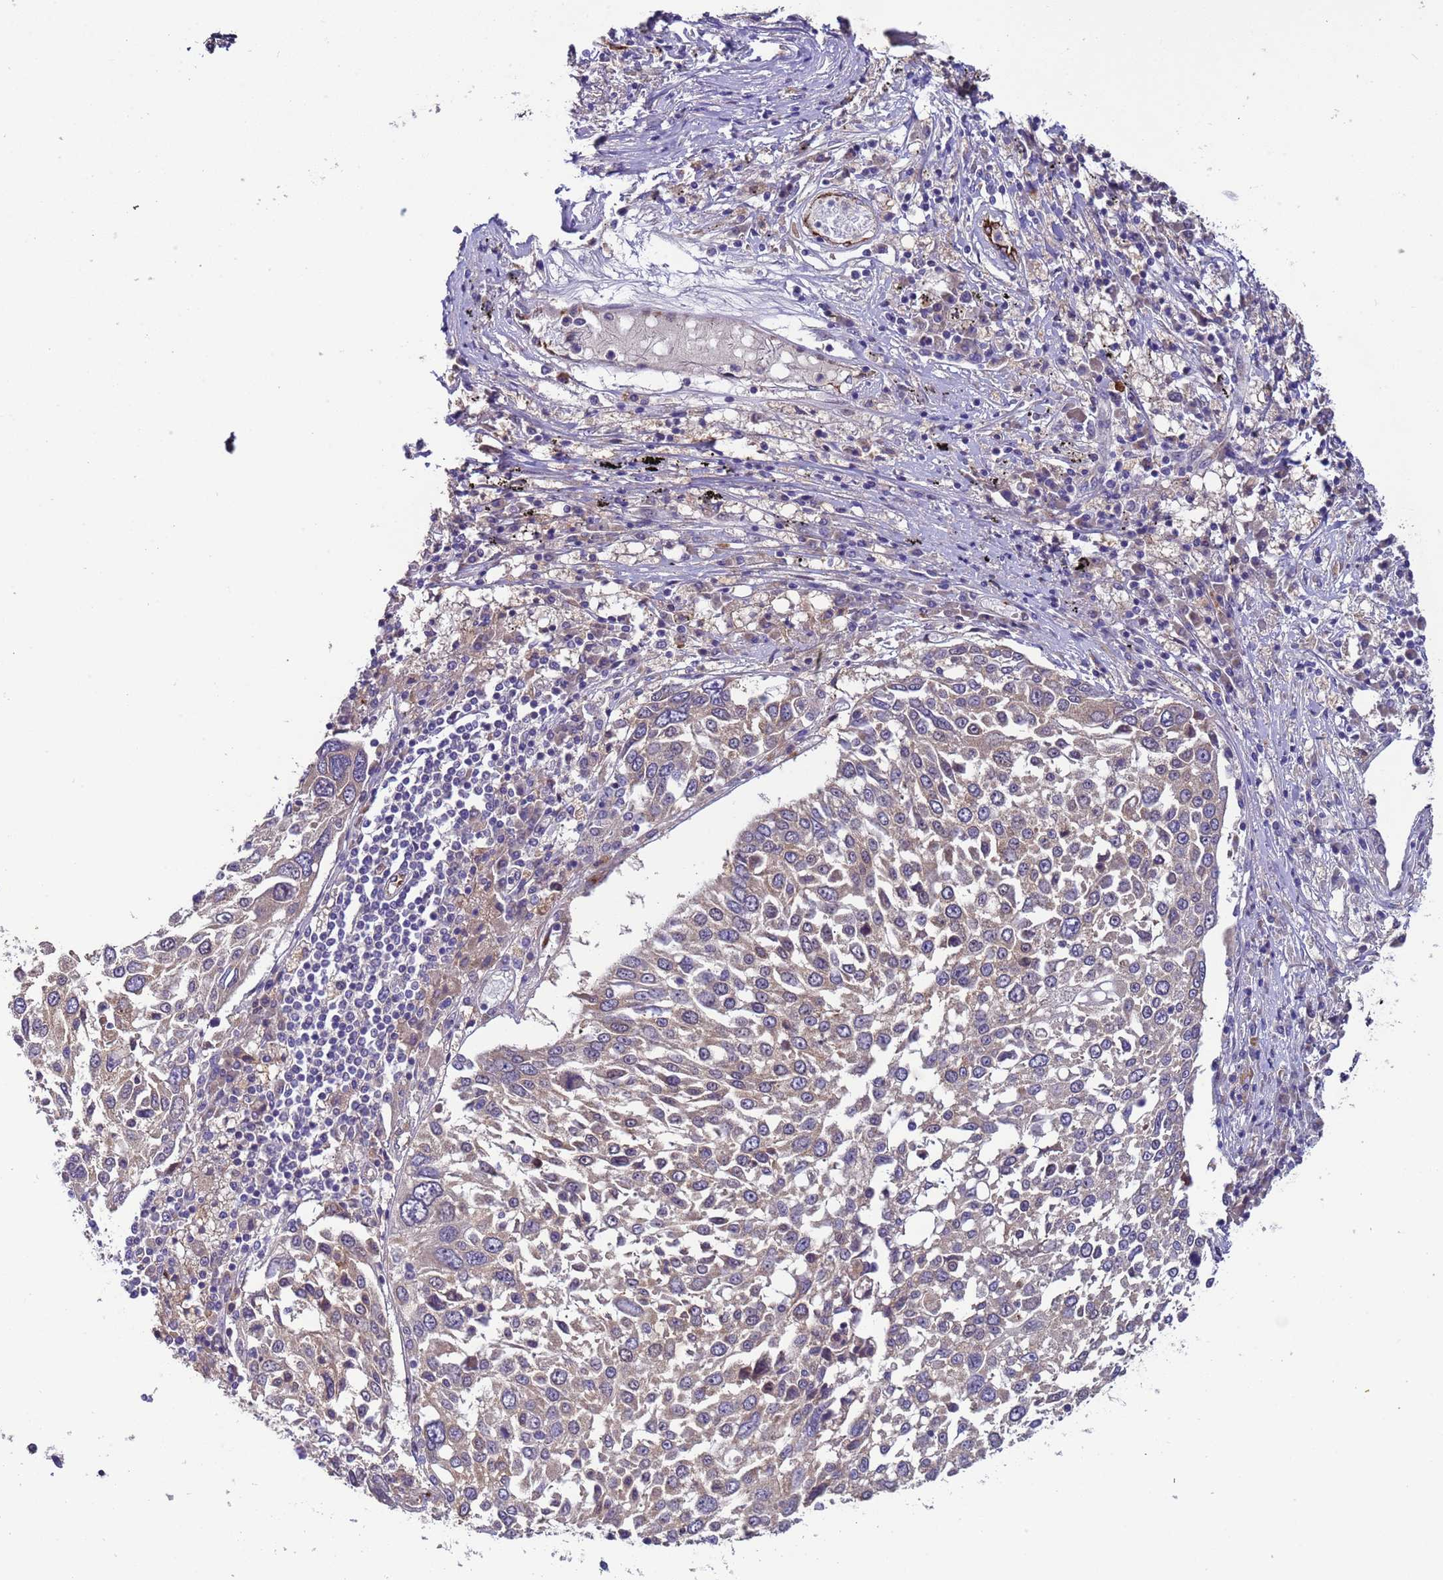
{"staining": {"intensity": "weak", "quantity": "25%-75%", "location": "cytoplasmic/membranous"}, "tissue": "lung cancer", "cell_type": "Tumor cells", "image_type": "cancer", "snomed": [{"axis": "morphology", "description": "Squamous cell carcinoma, NOS"}, {"axis": "topography", "description": "Lung"}], "caption": "Lung squamous cell carcinoma stained with immunohistochemistry (IHC) reveals weak cytoplasmic/membranous staining in approximately 25%-75% of tumor cells.", "gene": "ZNF248", "patient": {"sex": "male", "age": 65}}